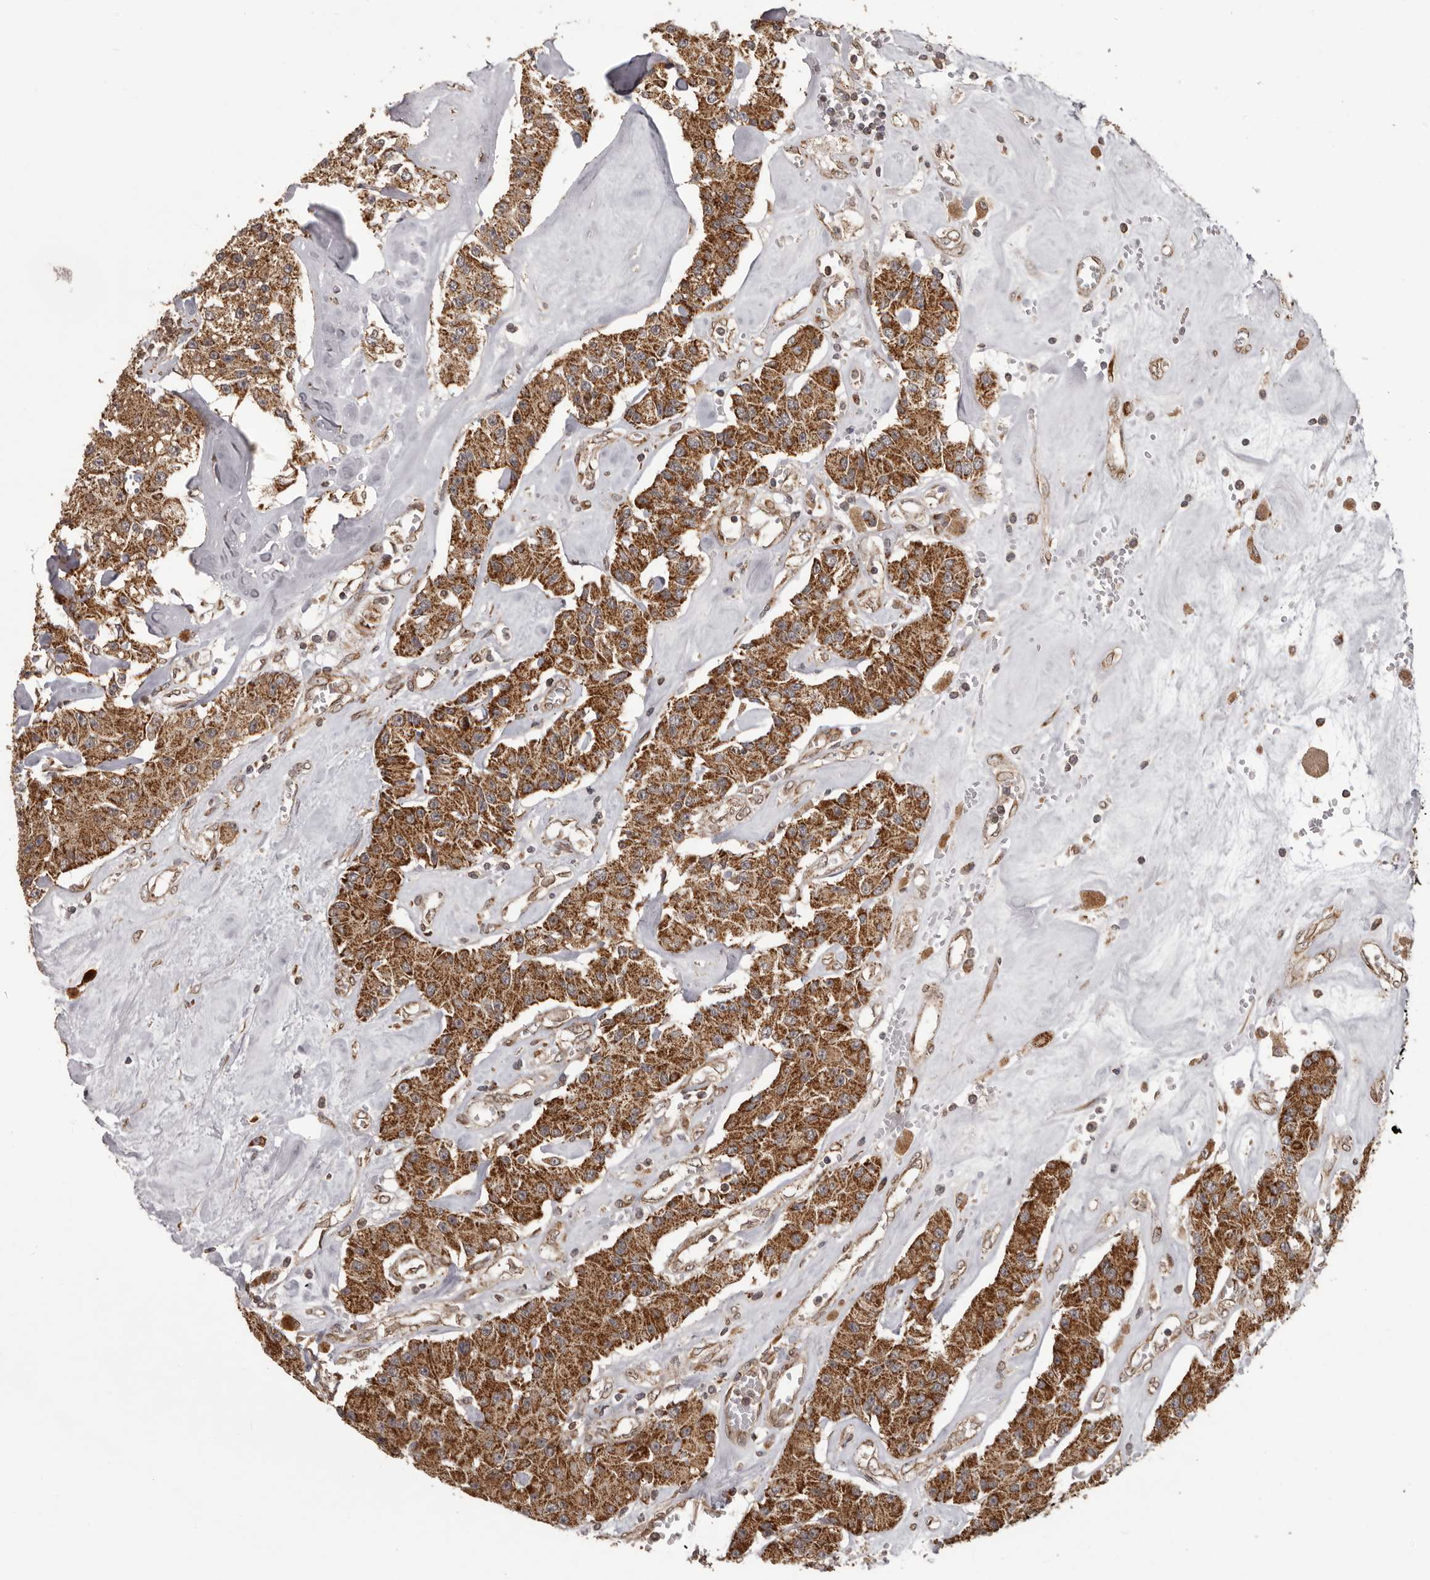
{"staining": {"intensity": "strong", "quantity": ">75%", "location": "cytoplasmic/membranous"}, "tissue": "carcinoid", "cell_type": "Tumor cells", "image_type": "cancer", "snomed": [{"axis": "morphology", "description": "Carcinoid, malignant, NOS"}, {"axis": "topography", "description": "Pancreas"}], "caption": "This image demonstrates immunohistochemistry (IHC) staining of human carcinoid, with high strong cytoplasmic/membranous staining in about >75% of tumor cells.", "gene": "CHRM2", "patient": {"sex": "male", "age": 41}}